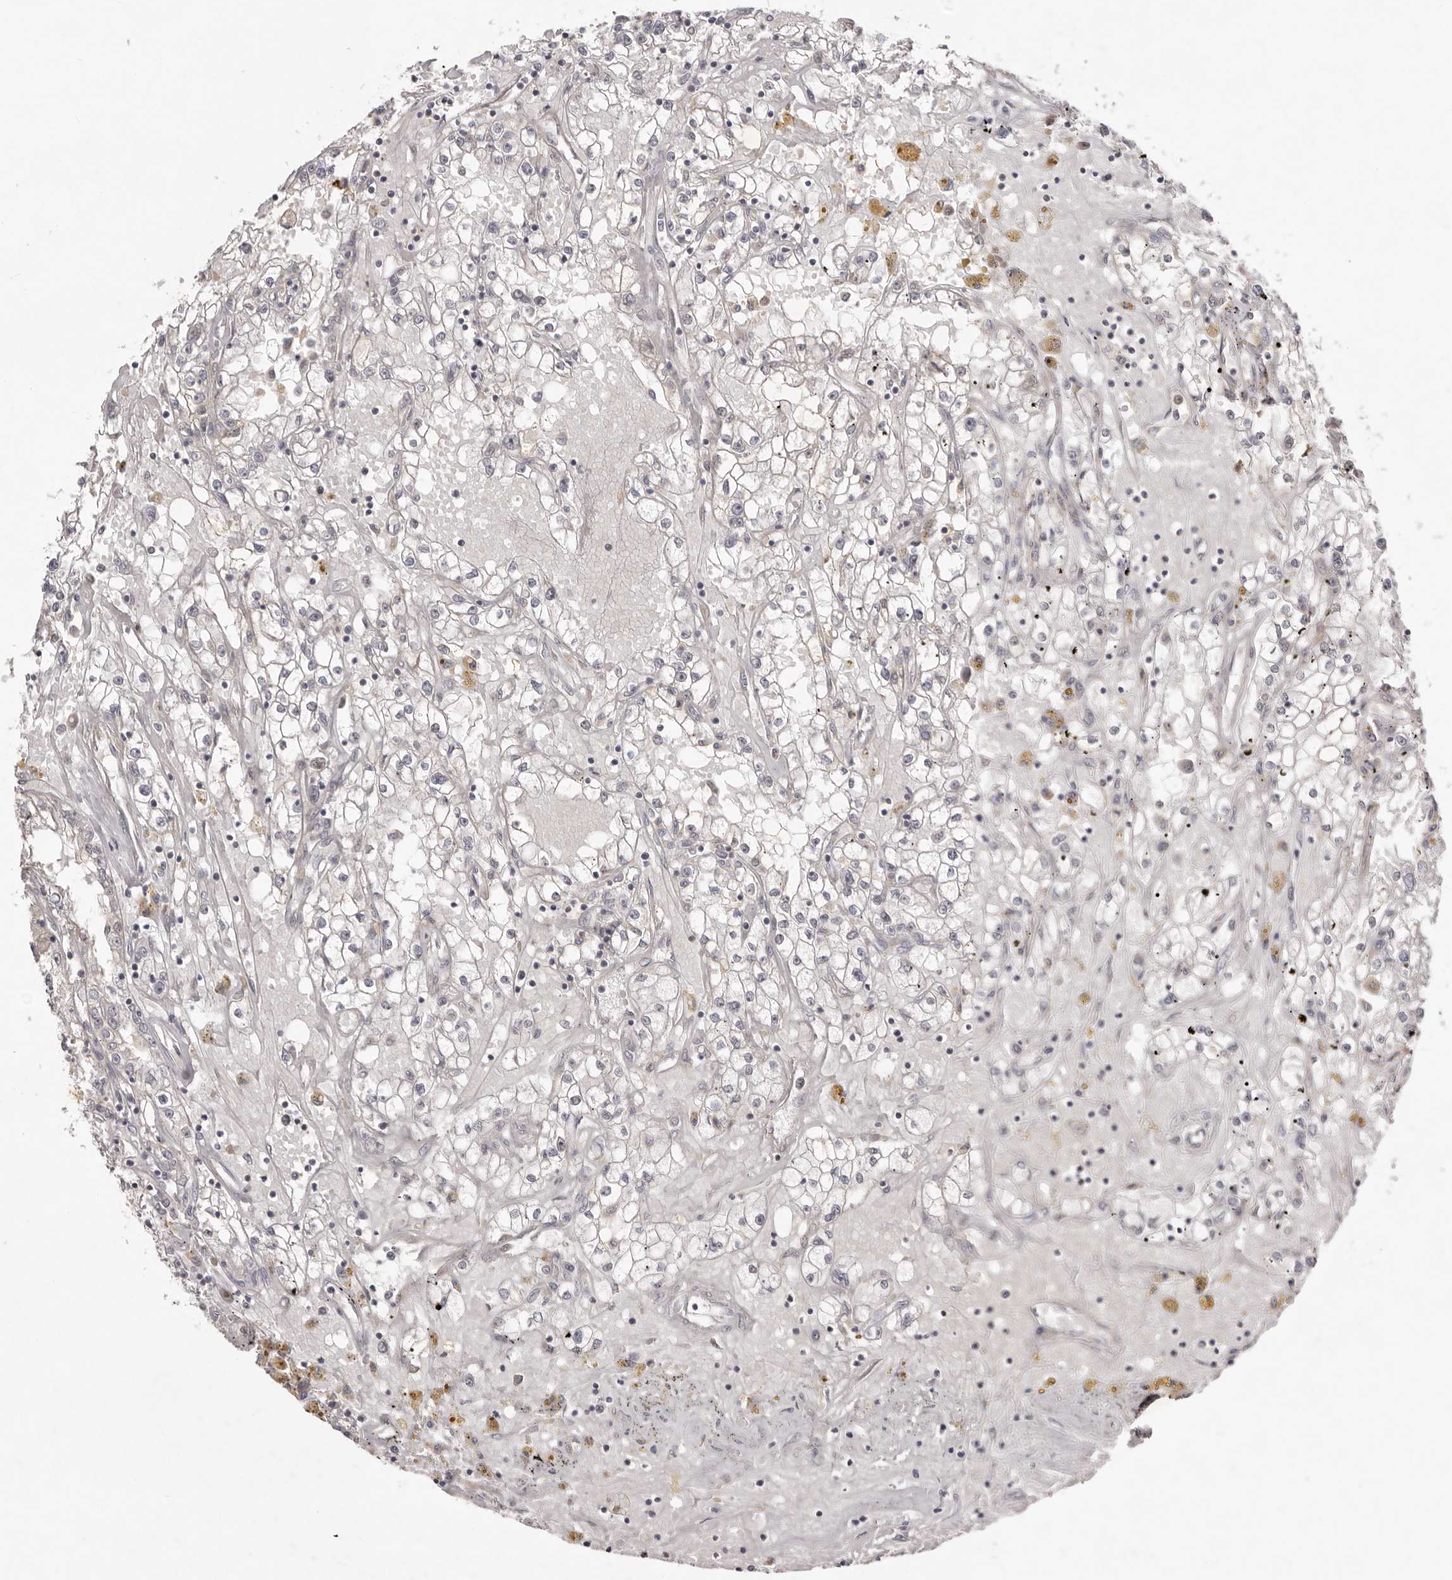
{"staining": {"intensity": "negative", "quantity": "none", "location": "none"}, "tissue": "renal cancer", "cell_type": "Tumor cells", "image_type": "cancer", "snomed": [{"axis": "morphology", "description": "Adenocarcinoma, NOS"}, {"axis": "topography", "description": "Kidney"}], "caption": "Micrograph shows no protein expression in tumor cells of renal cancer tissue.", "gene": "NSUN4", "patient": {"sex": "male", "age": 56}}